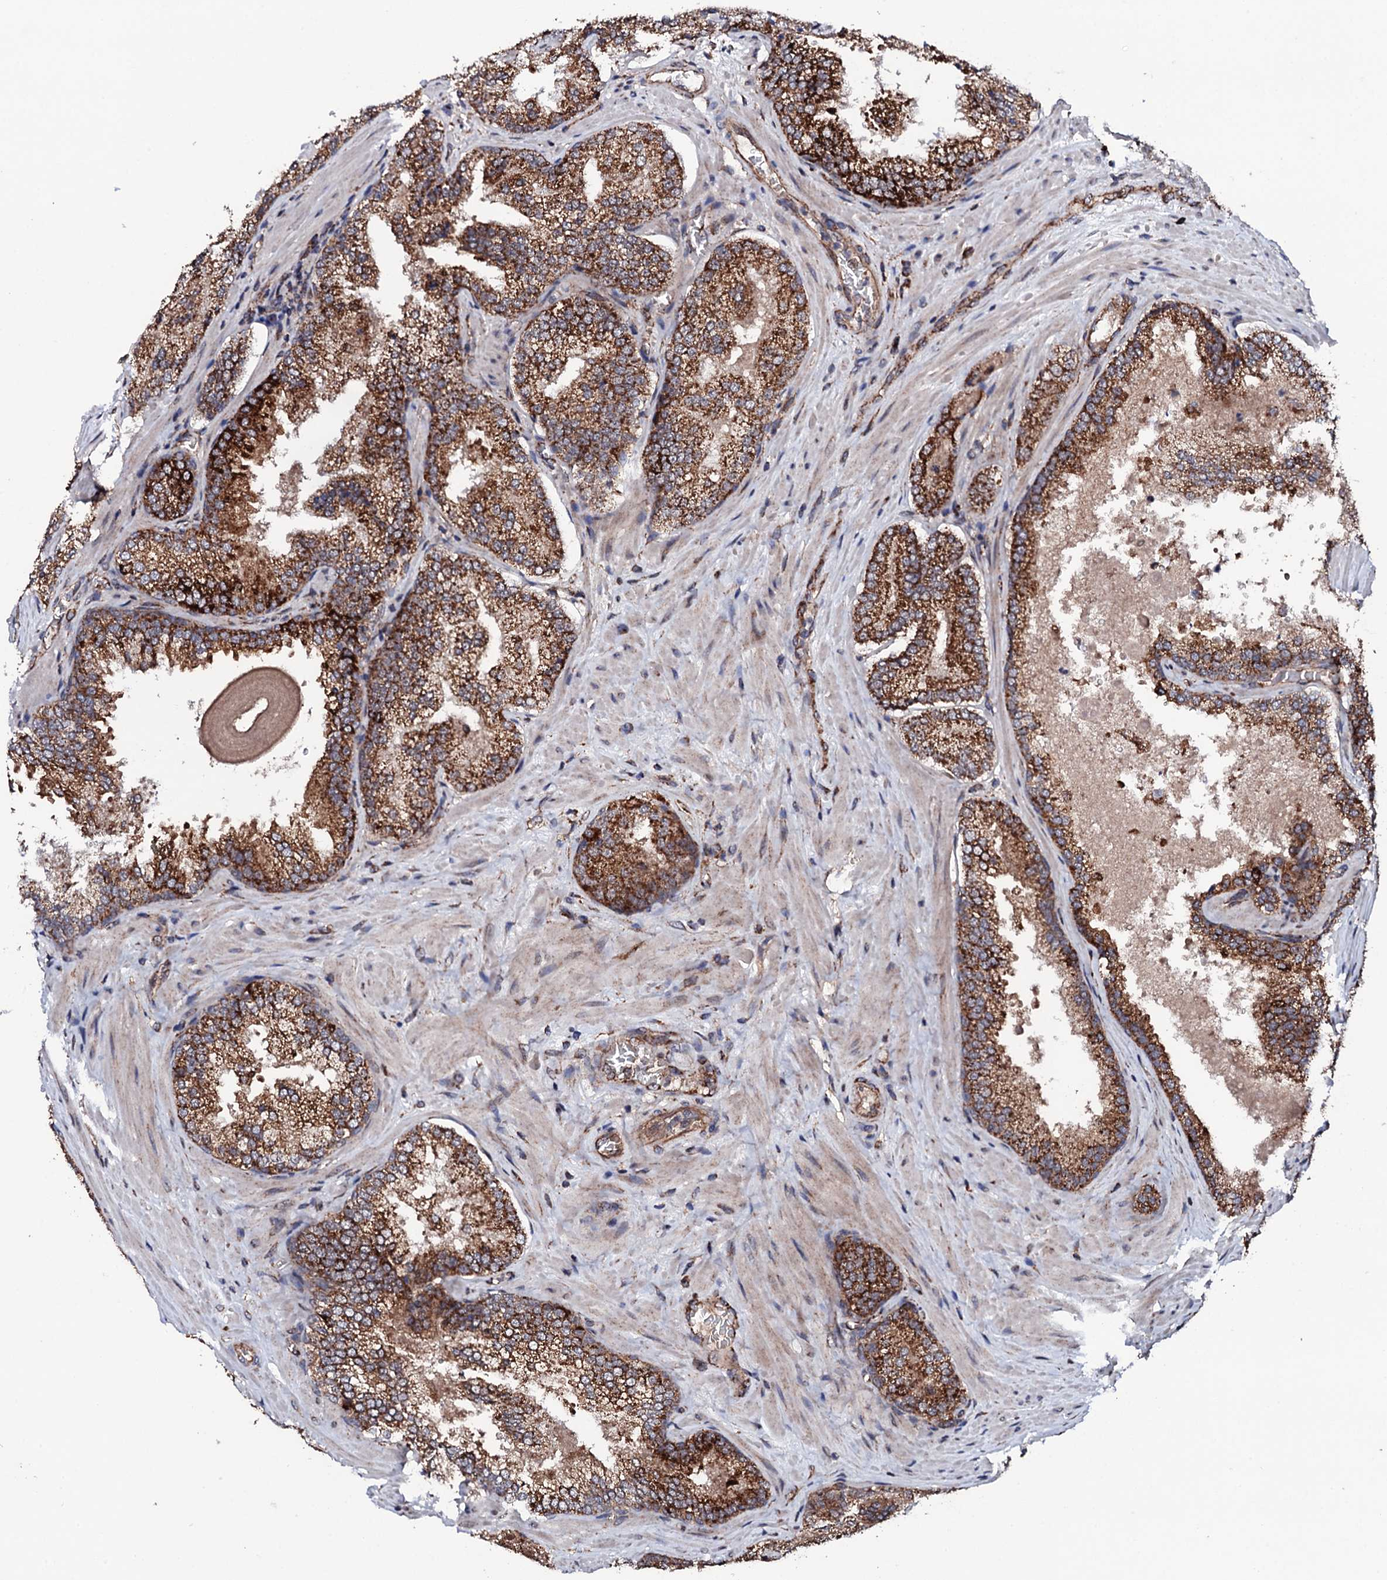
{"staining": {"intensity": "strong", "quantity": ">75%", "location": "cytoplasmic/membranous"}, "tissue": "prostate cancer", "cell_type": "Tumor cells", "image_type": "cancer", "snomed": [{"axis": "morphology", "description": "Adenocarcinoma, Low grade"}, {"axis": "topography", "description": "Prostate"}], "caption": "Human prostate cancer (adenocarcinoma (low-grade)) stained with a brown dye reveals strong cytoplasmic/membranous positive staining in about >75% of tumor cells.", "gene": "MTIF3", "patient": {"sex": "male", "age": 74}}